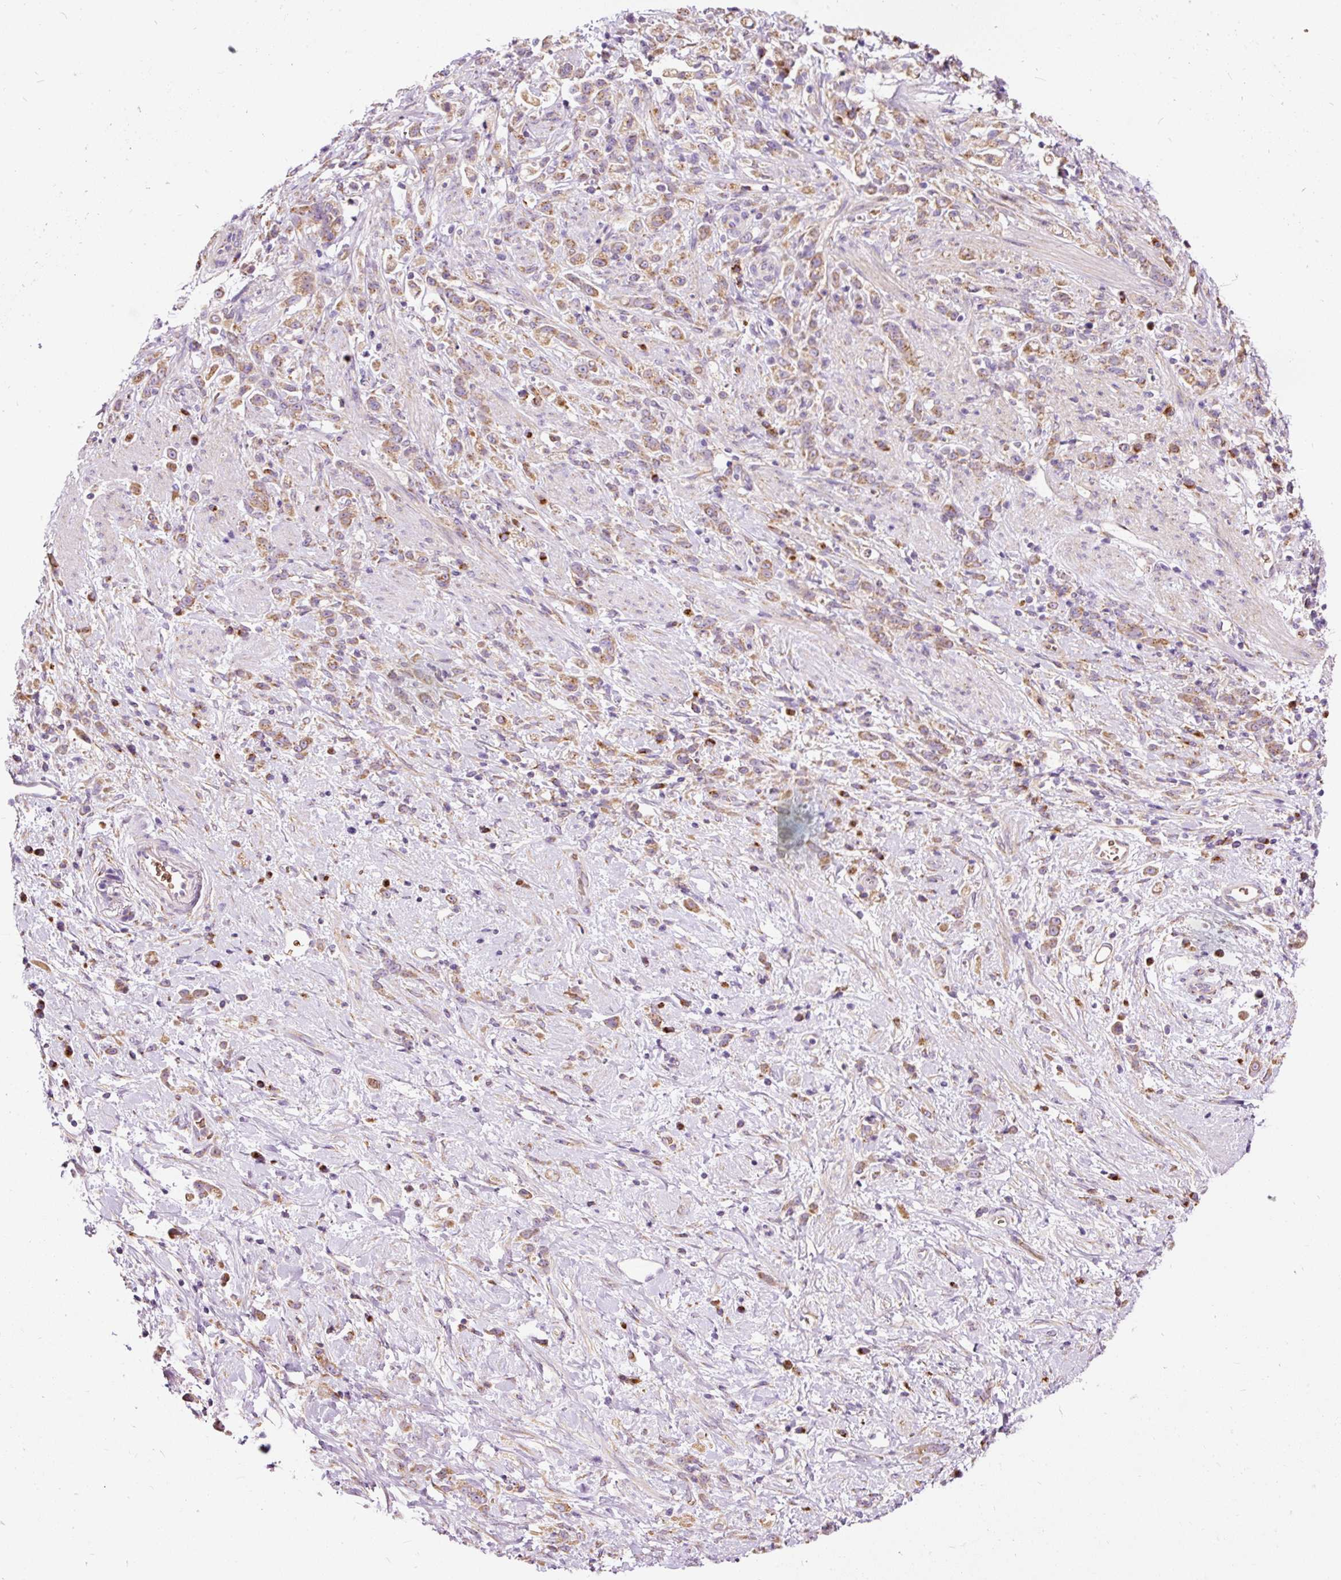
{"staining": {"intensity": "moderate", "quantity": ">75%", "location": "cytoplasmic/membranous"}, "tissue": "stomach cancer", "cell_type": "Tumor cells", "image_type": "cancer", "snomed": [{"axis": "morphology", "description": "Adenocarcinoma, NOS"}, {"axis": "topography", "description": "Stomach"}], "caption": "Stomach adenocarcinoma stained with IHC displays moderate cytoplasmic/membranous positivity in approximately >75% of tumor cells. Using DAB (brown) and hematoxylin (blue) stains, captured at high magnification using brightfield microscopy.", "gene": "PRRC2A", "patient": {"sex": "female", "age": 60}}